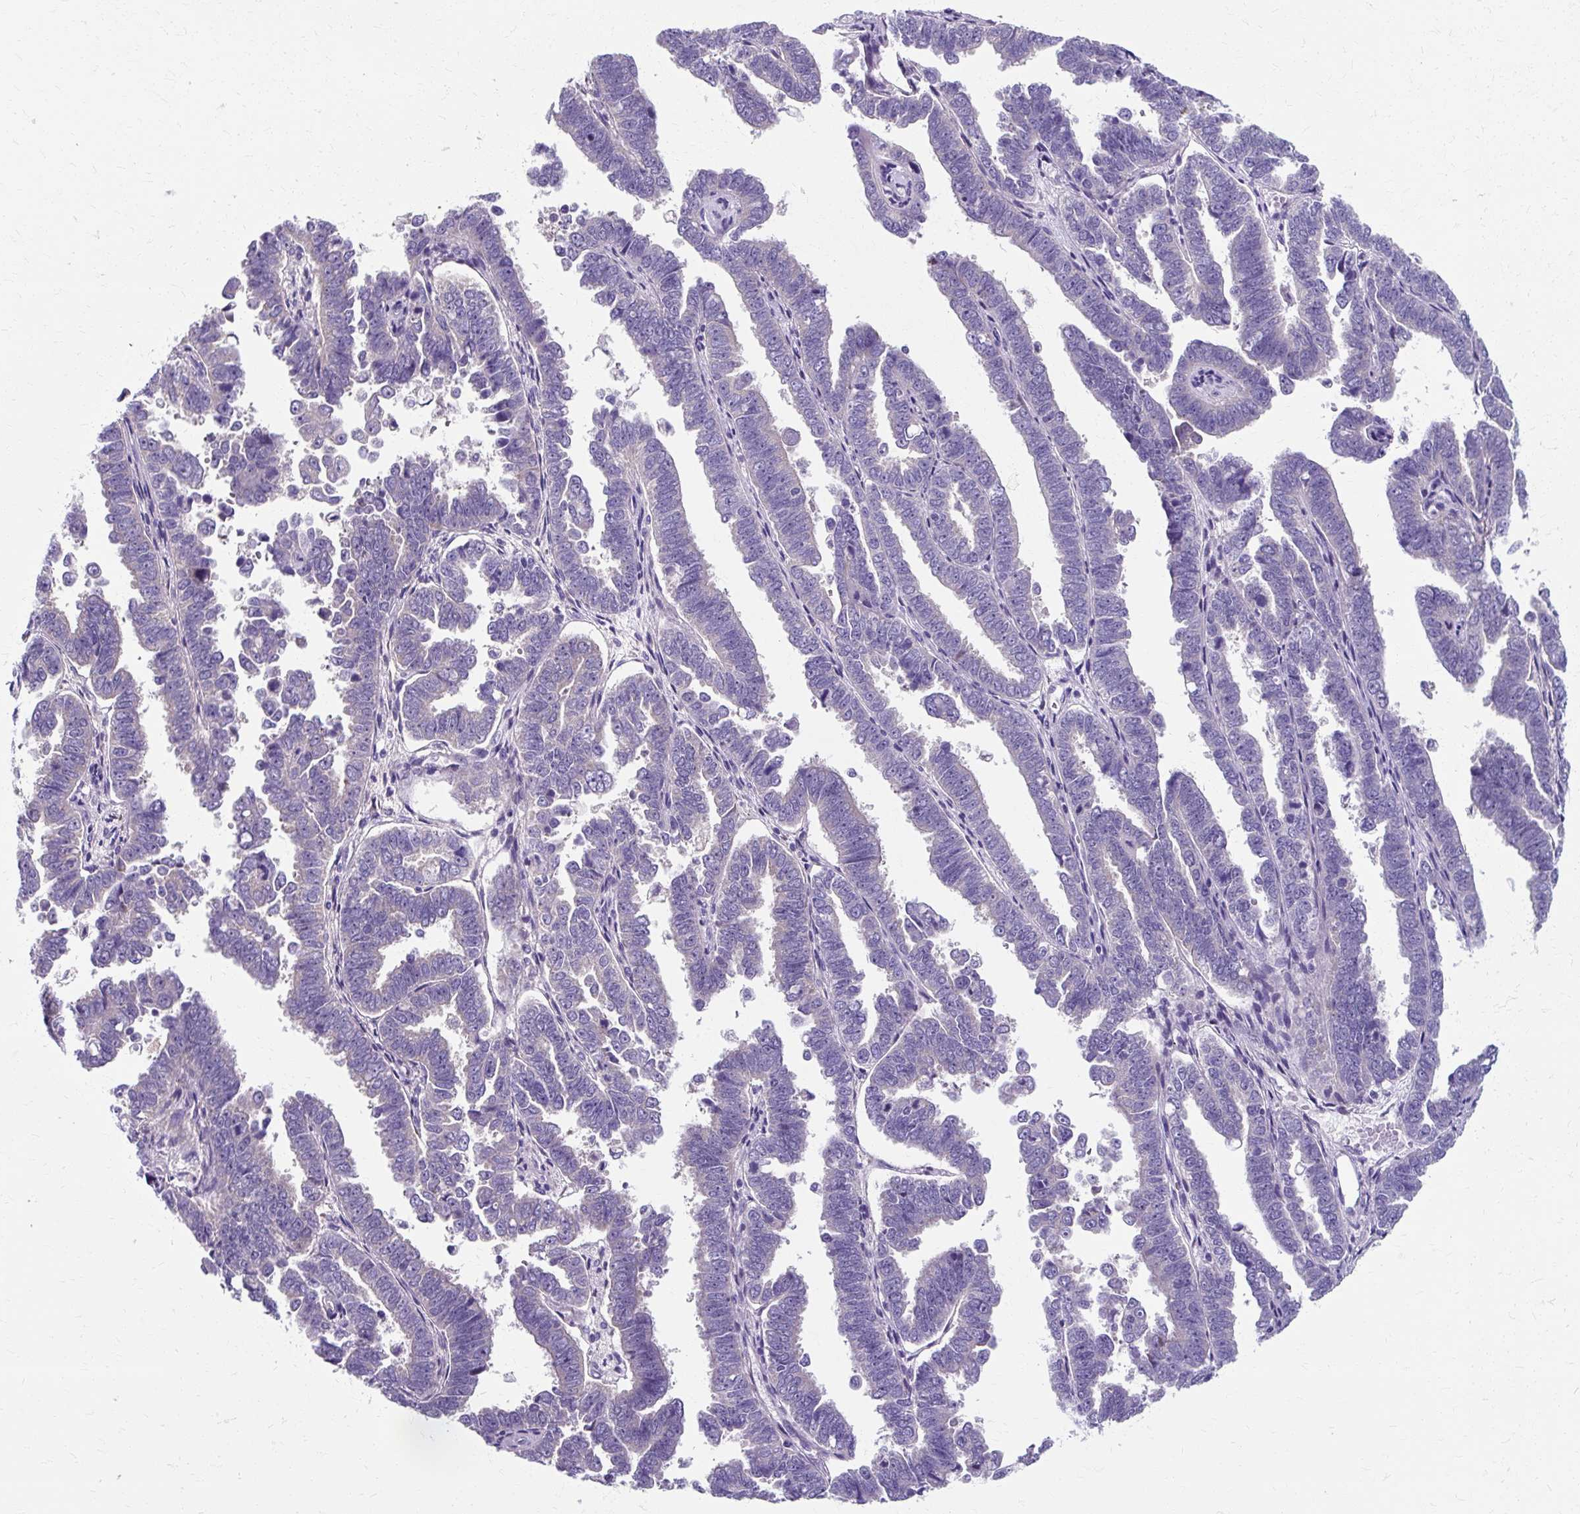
{"staining": {"intensity": "negative", "quantity": "none", "location": "none"}, "tissue": "endometrial cancer", "cell_type": "Tumor cells", "image_type": "cancer", "snomed": [{"axis": "morphology", "description": "Adenocarcinoma, NOS"}, {"axis": "topography", "description": "Endometrium"}], "caption": "Photomicrograph shows no protein expression in tumor cells of endometrial adenocarcinoma tissue.", "gene": "ZNF555", "patient": {"sex": "female", "age": 75}}